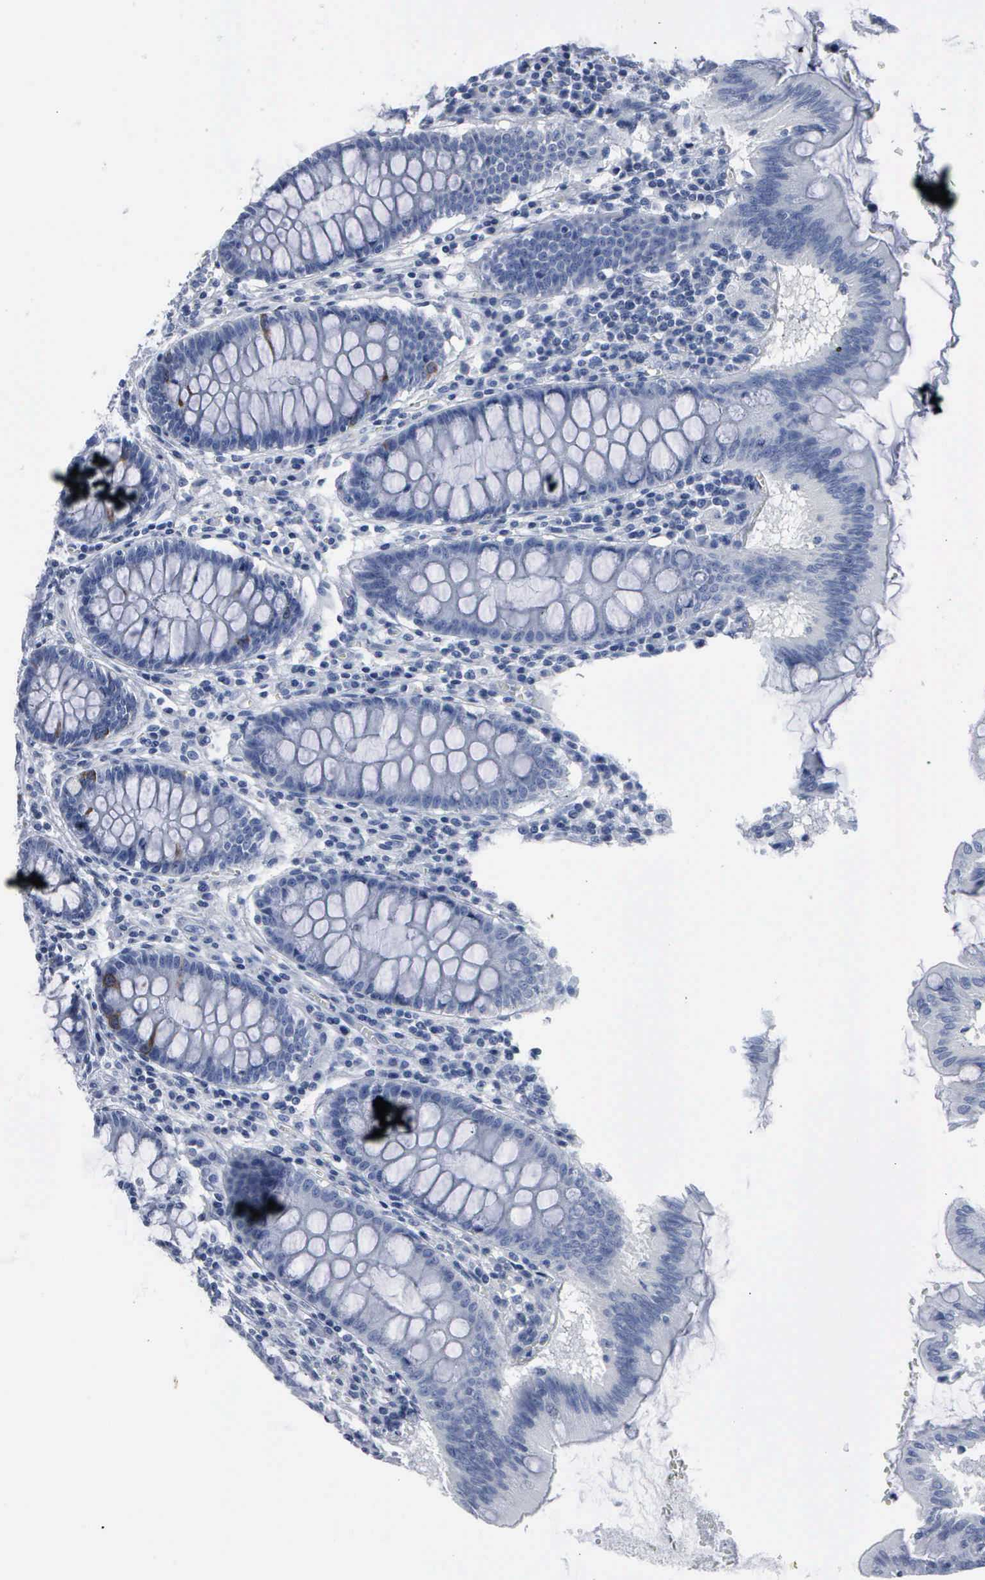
{"staining": {"intensity": "negative", "quantity": "none", "location": "none"}, "tissue": "colon", "cell_type": "Endothelial cells", "image_type": "normal", "snomed": [{"axis": "morphology", "description": "Normal tissue, NOS"}, {"axis": "topography", "description": "Colon"}], "caption": "Immunohistochemistry histopathology image of unremarkable colon: colon stained with DAB shows no significant protein expression in endothelial cells.", "gene": "CCNB1", "patient": {"sex": "male", "age": 62}}